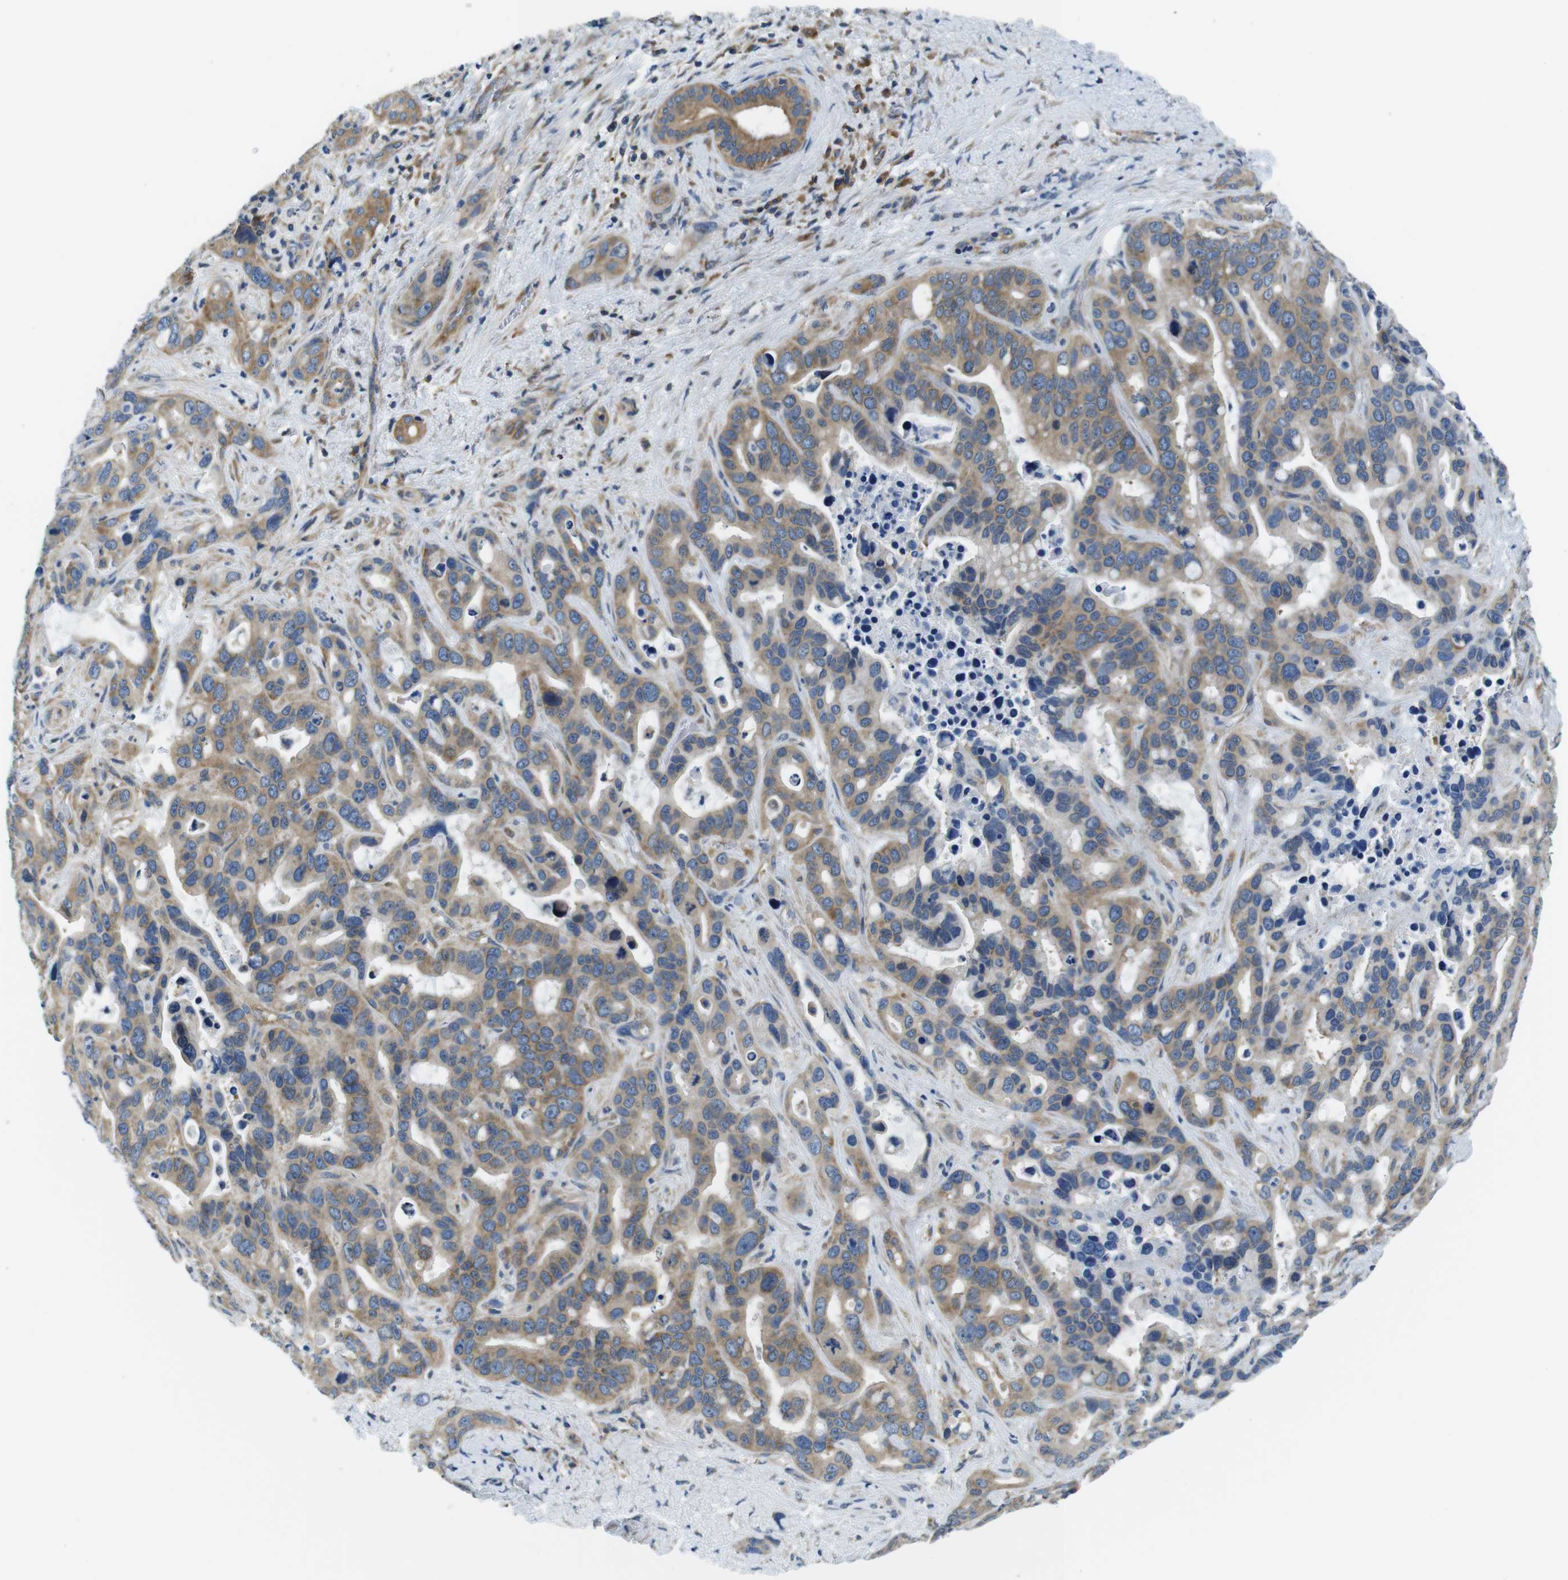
{"staining": {"intensity": "moderate", "quantity": ">75%", "location": "cytoplasmic/membranous"}, "tissue": "liver cancer", "cell_type": "Tumor cells", "image_type": "cancer", "snomed": [{"axis": "morphology", "description": "Cholangiocarcinoma"}, {"axis": "topography", "description": "Liver"}], "caption": "Human liver cholangiocarcinoma stained for a protein (brown) displays moderate cytoplasmic/membranous positive staining in approximately >75% of tumor cells.", "gene": "EIF2B5", "patient": {"sex": "female", "age": 65}}